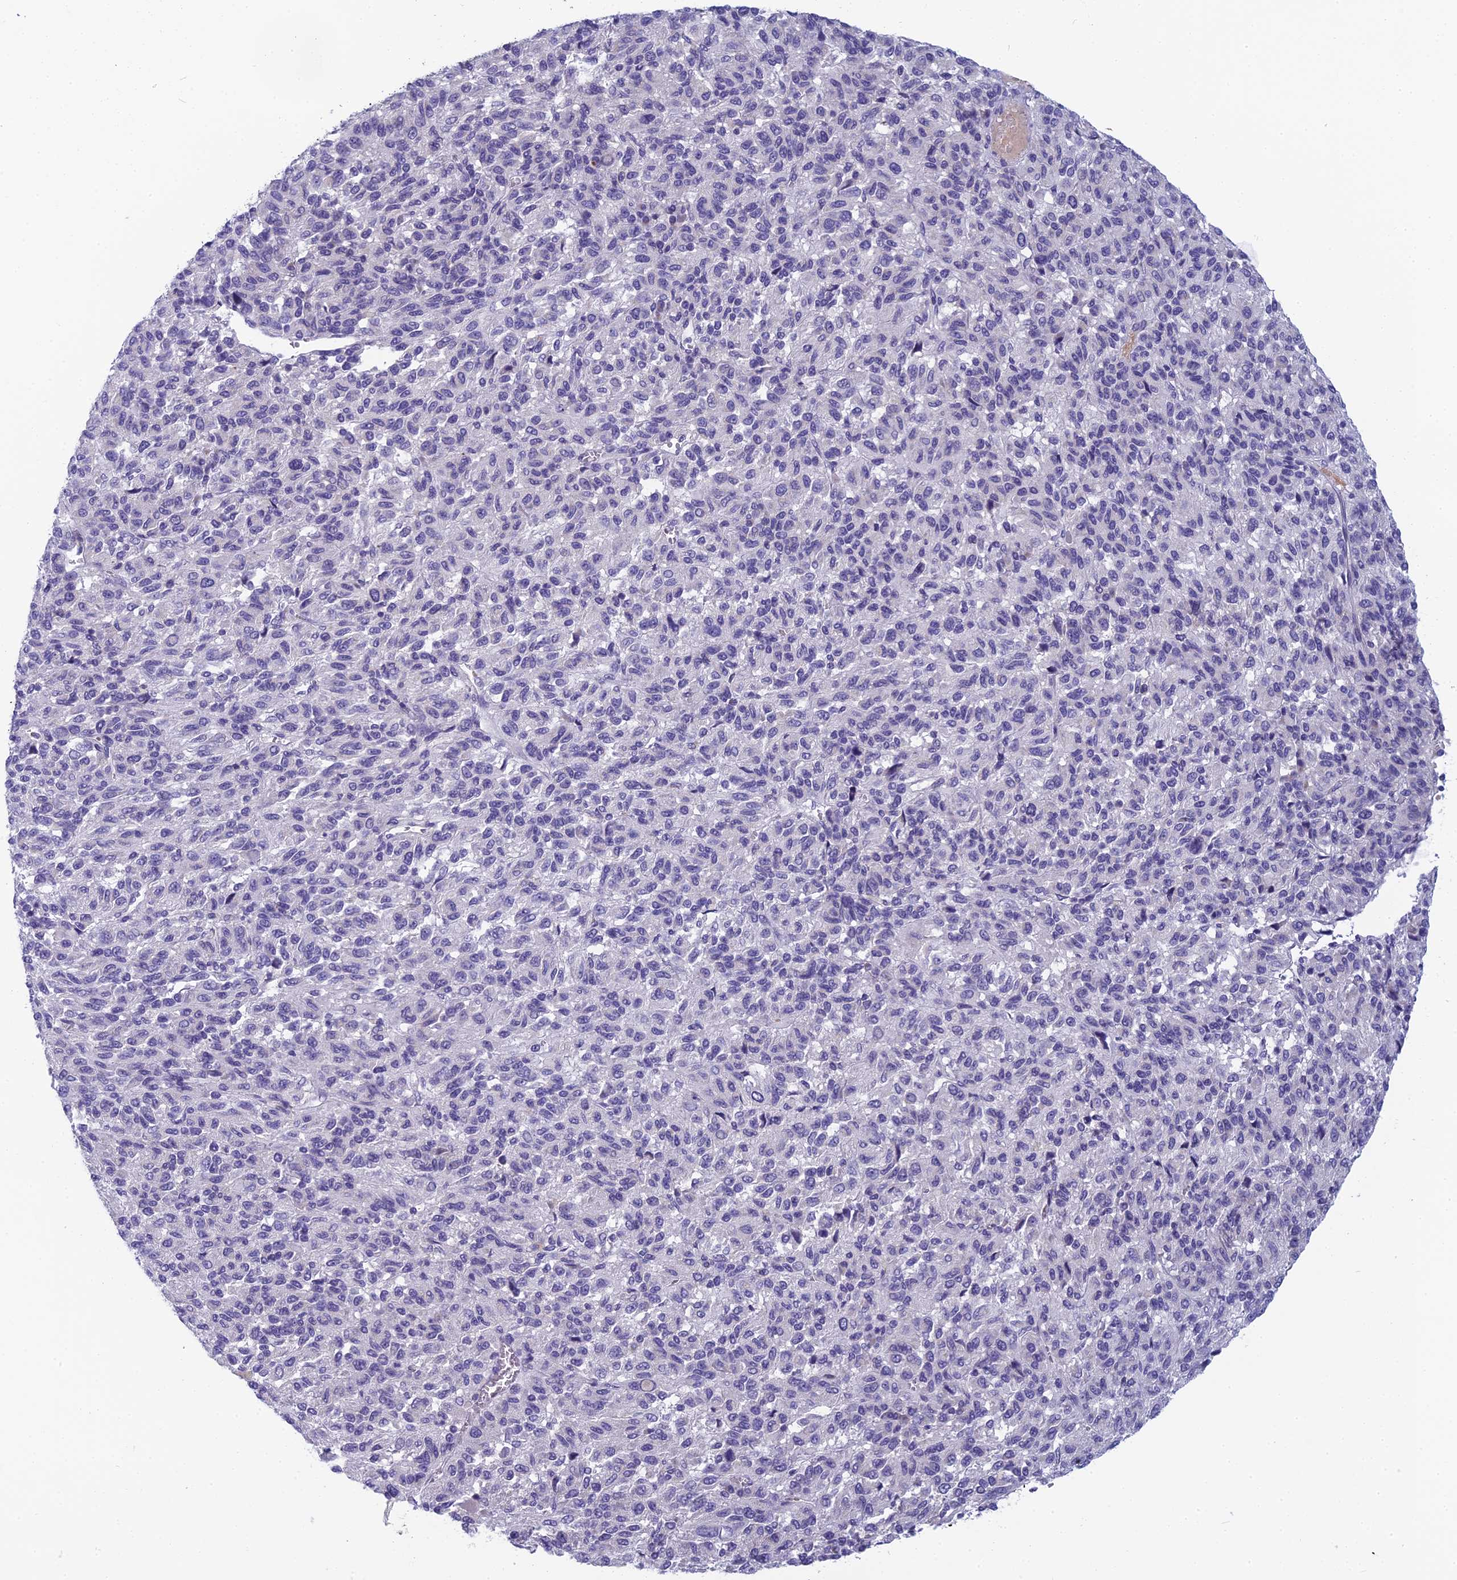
{"staining": {"intensity": "negative", "quantity": "none", "location": "none"}, "tissue": "melanoma", "cell_type": "Tumor cells", "image_type": "cancer", "snomed": [{"axis": "morphology", "description": "Malignant melanoma, Metastatic site"}, {"axis": "topography", "description": "Lung"}], "caption": "Immunohistochemistry (IHC) micrograph of neoplastic tissue: melanoma stained with DAB (3,3'-diaminobenzidine) exhibits no significant protein staining in tumor cells.", "gene": "RBM41", "patient": {"sex": "male", "age": 64}}